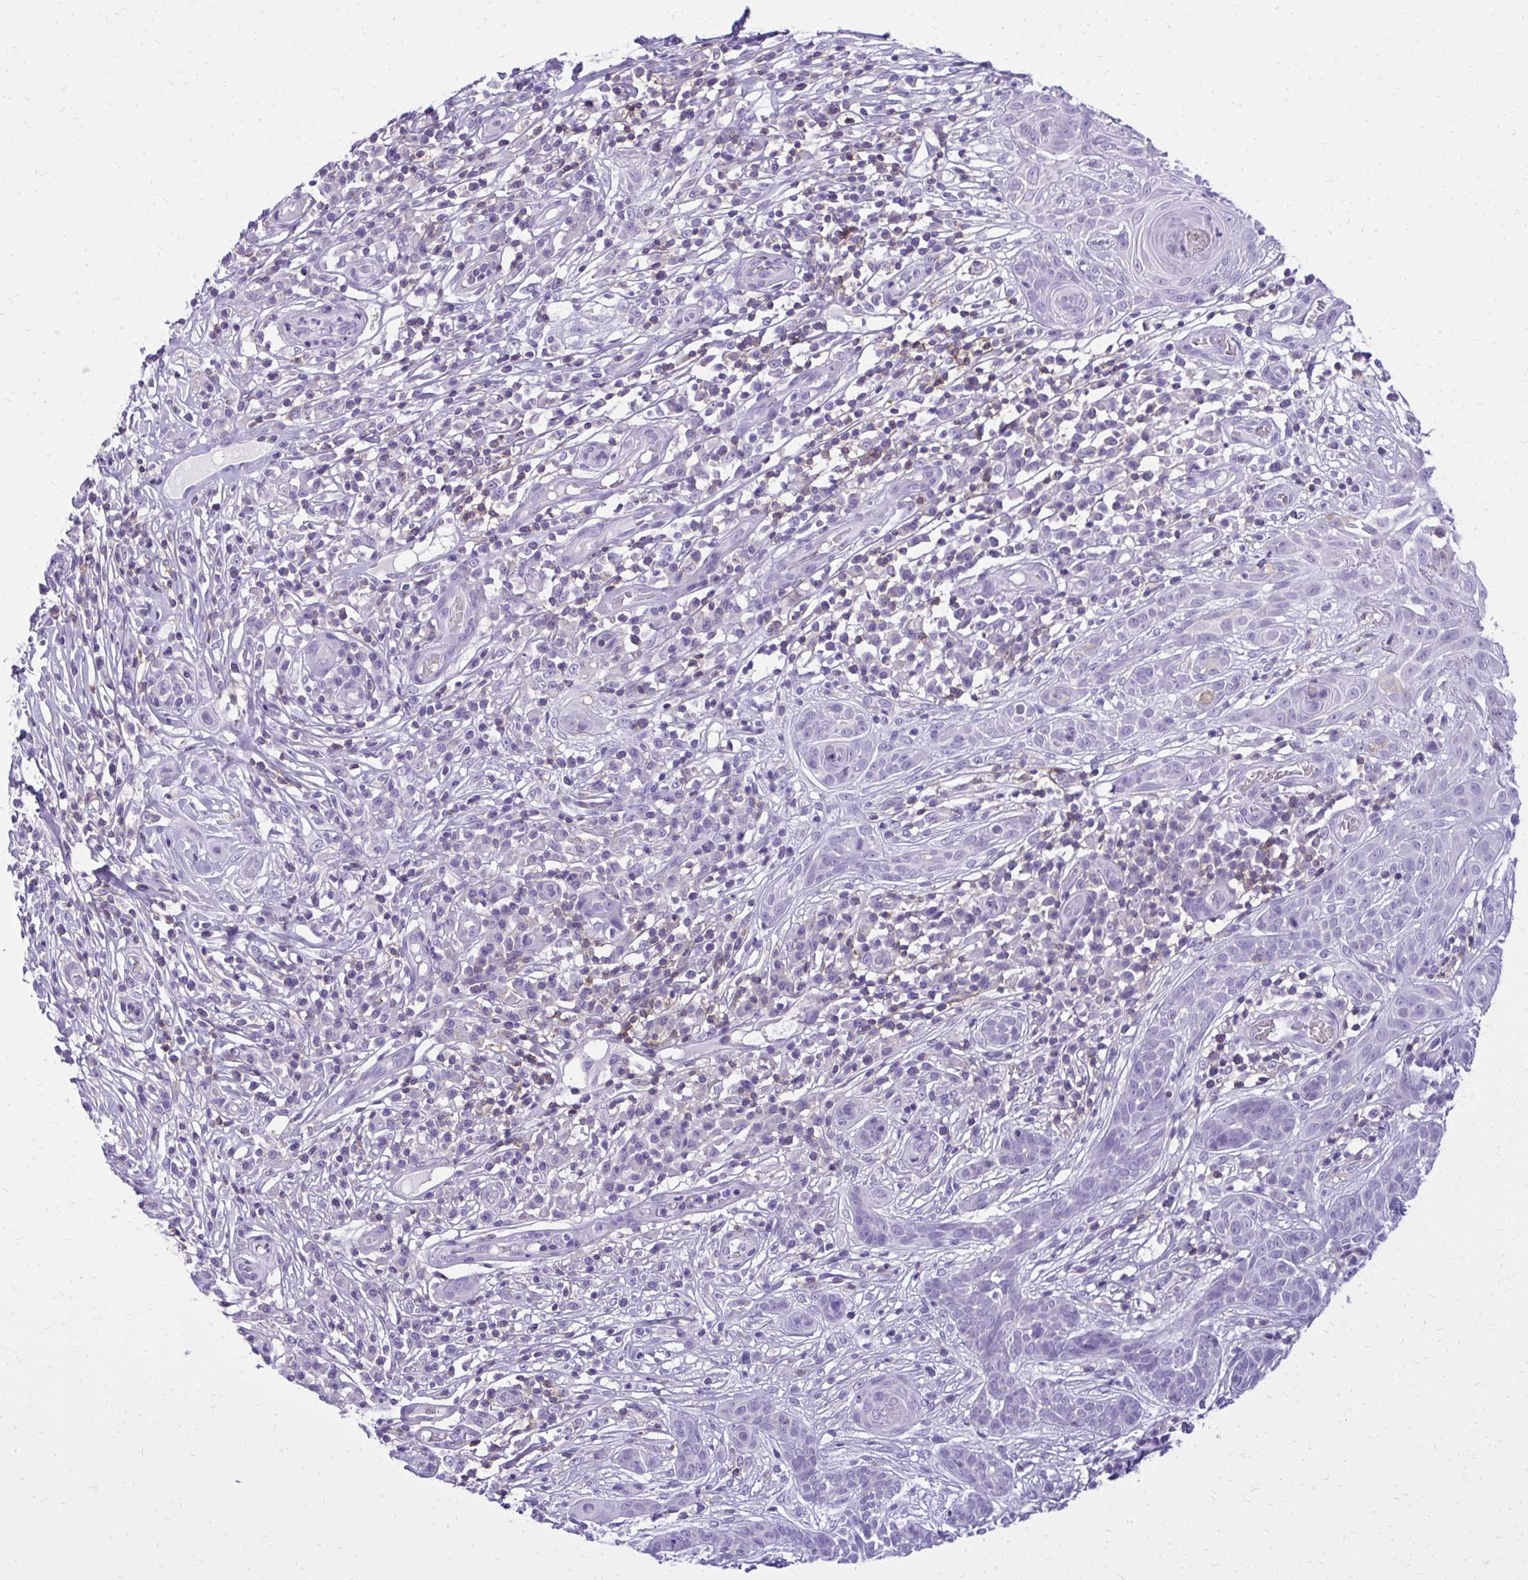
{"staining": {"intensity": "negative", "quantity": "none", "location": "none"}, "tissue": "skin cancer", "cell_type": "Tumor cells", "image_type": "cancer", "snomed": [{"axis": "morphology", "description": "Basal cell carcinoma"}, {"axis": "topography", "description": "Skin"}, {"axis": "topography", "description": "Skin, foot"}], "caption": "IHC image of neoplastic tissue: basal cell carcinoma (skin) stained with DAB (3,3'-diaminobenzidine) shows no significant protein positivity in tumor cells.", "gene": "GPRIN3", "patient": {"sex": "female", "age": 86}}